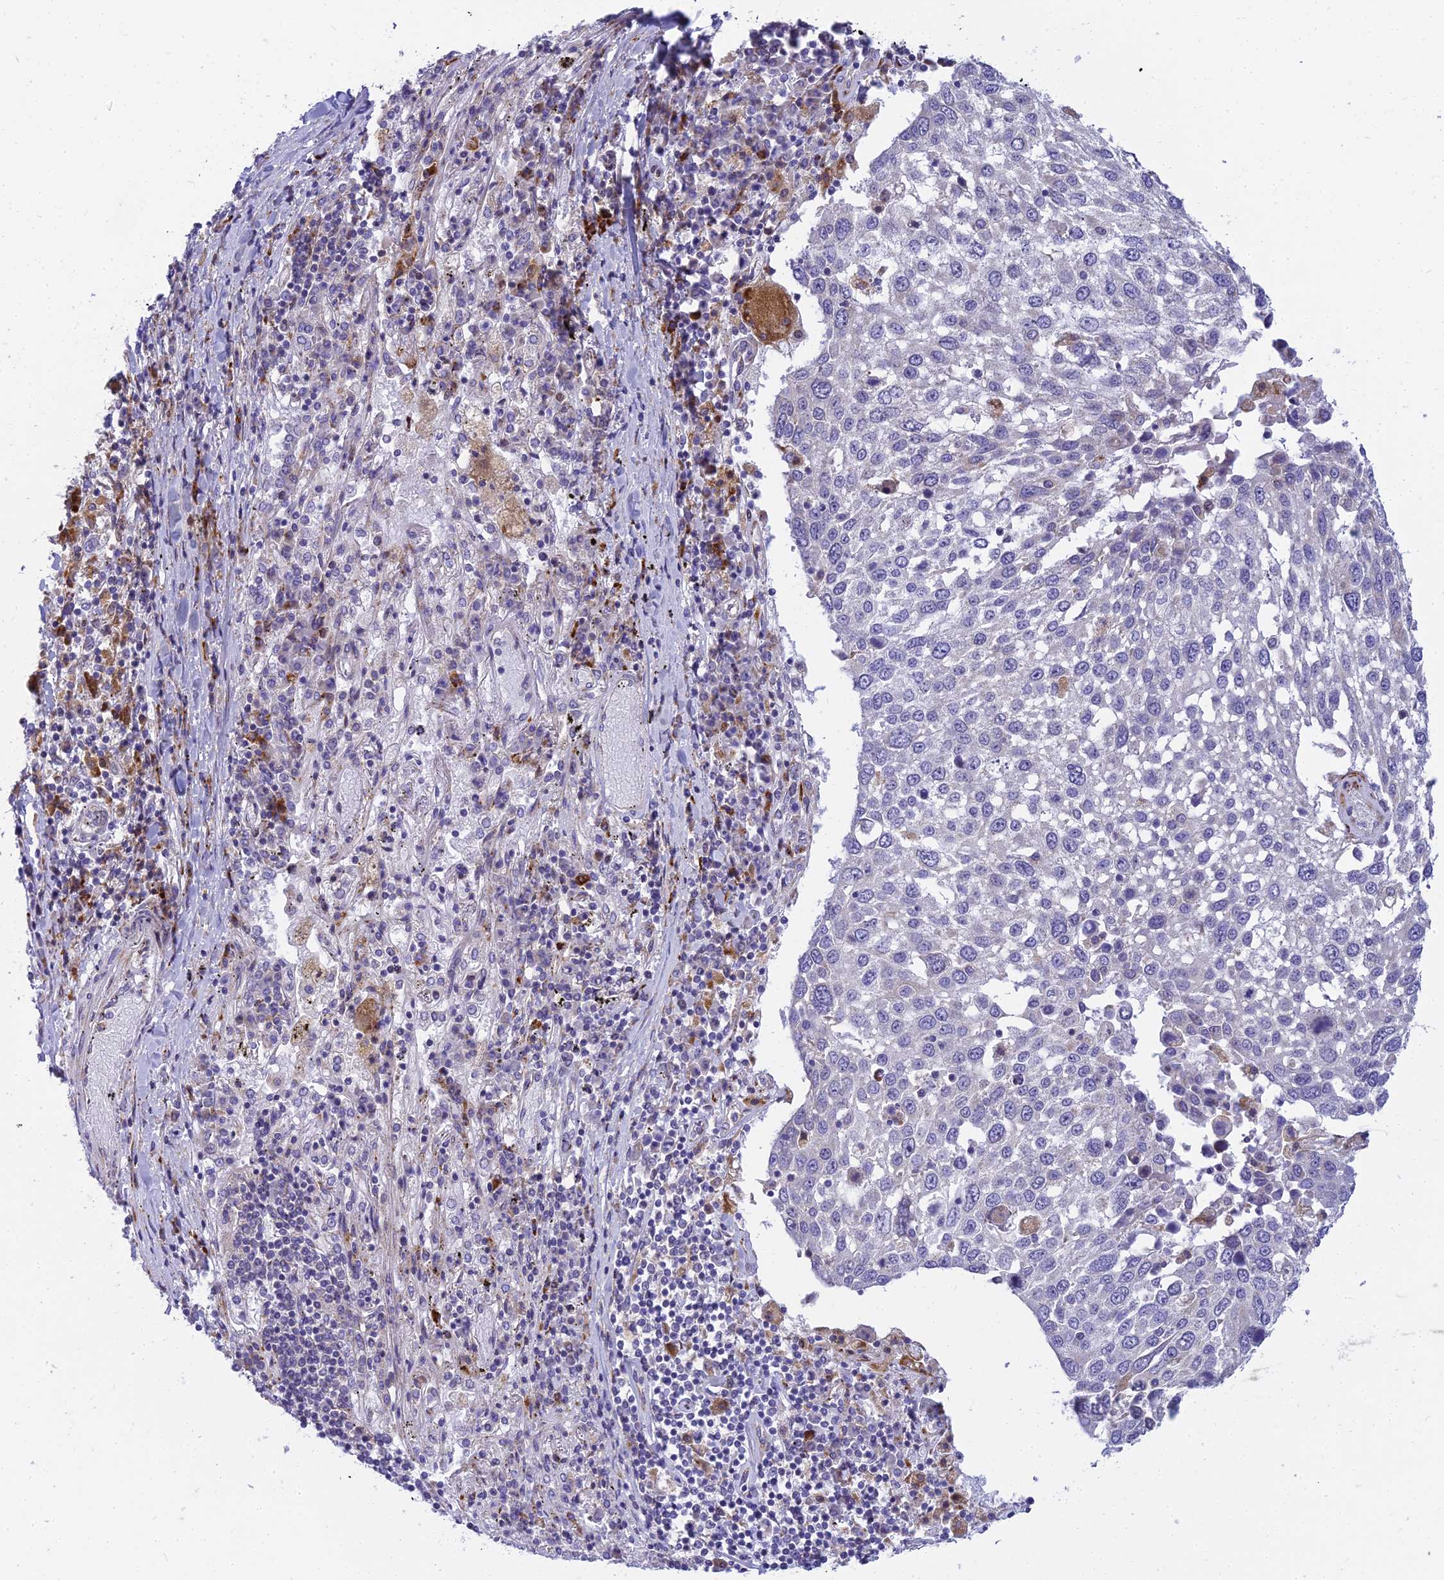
{"staining": {"intensity": "negative", "quantity": "none", "location": "none"}, "tissue": "lung cancer", "cell_type": "Tumor cells", "image_type": "cancer", "snomed": [{"axis": "morphology", "description": "Squamous cell carcinoma, NOS"}, {"axis": "topography", "description": "Lung"}], "caption": "Histopathology image shows no significant protein expression in tumor cells of lung cancer (squamous cell carcinoma).", "gene": "CLCN7", "patient": {"sex": "male", "age": 65}}